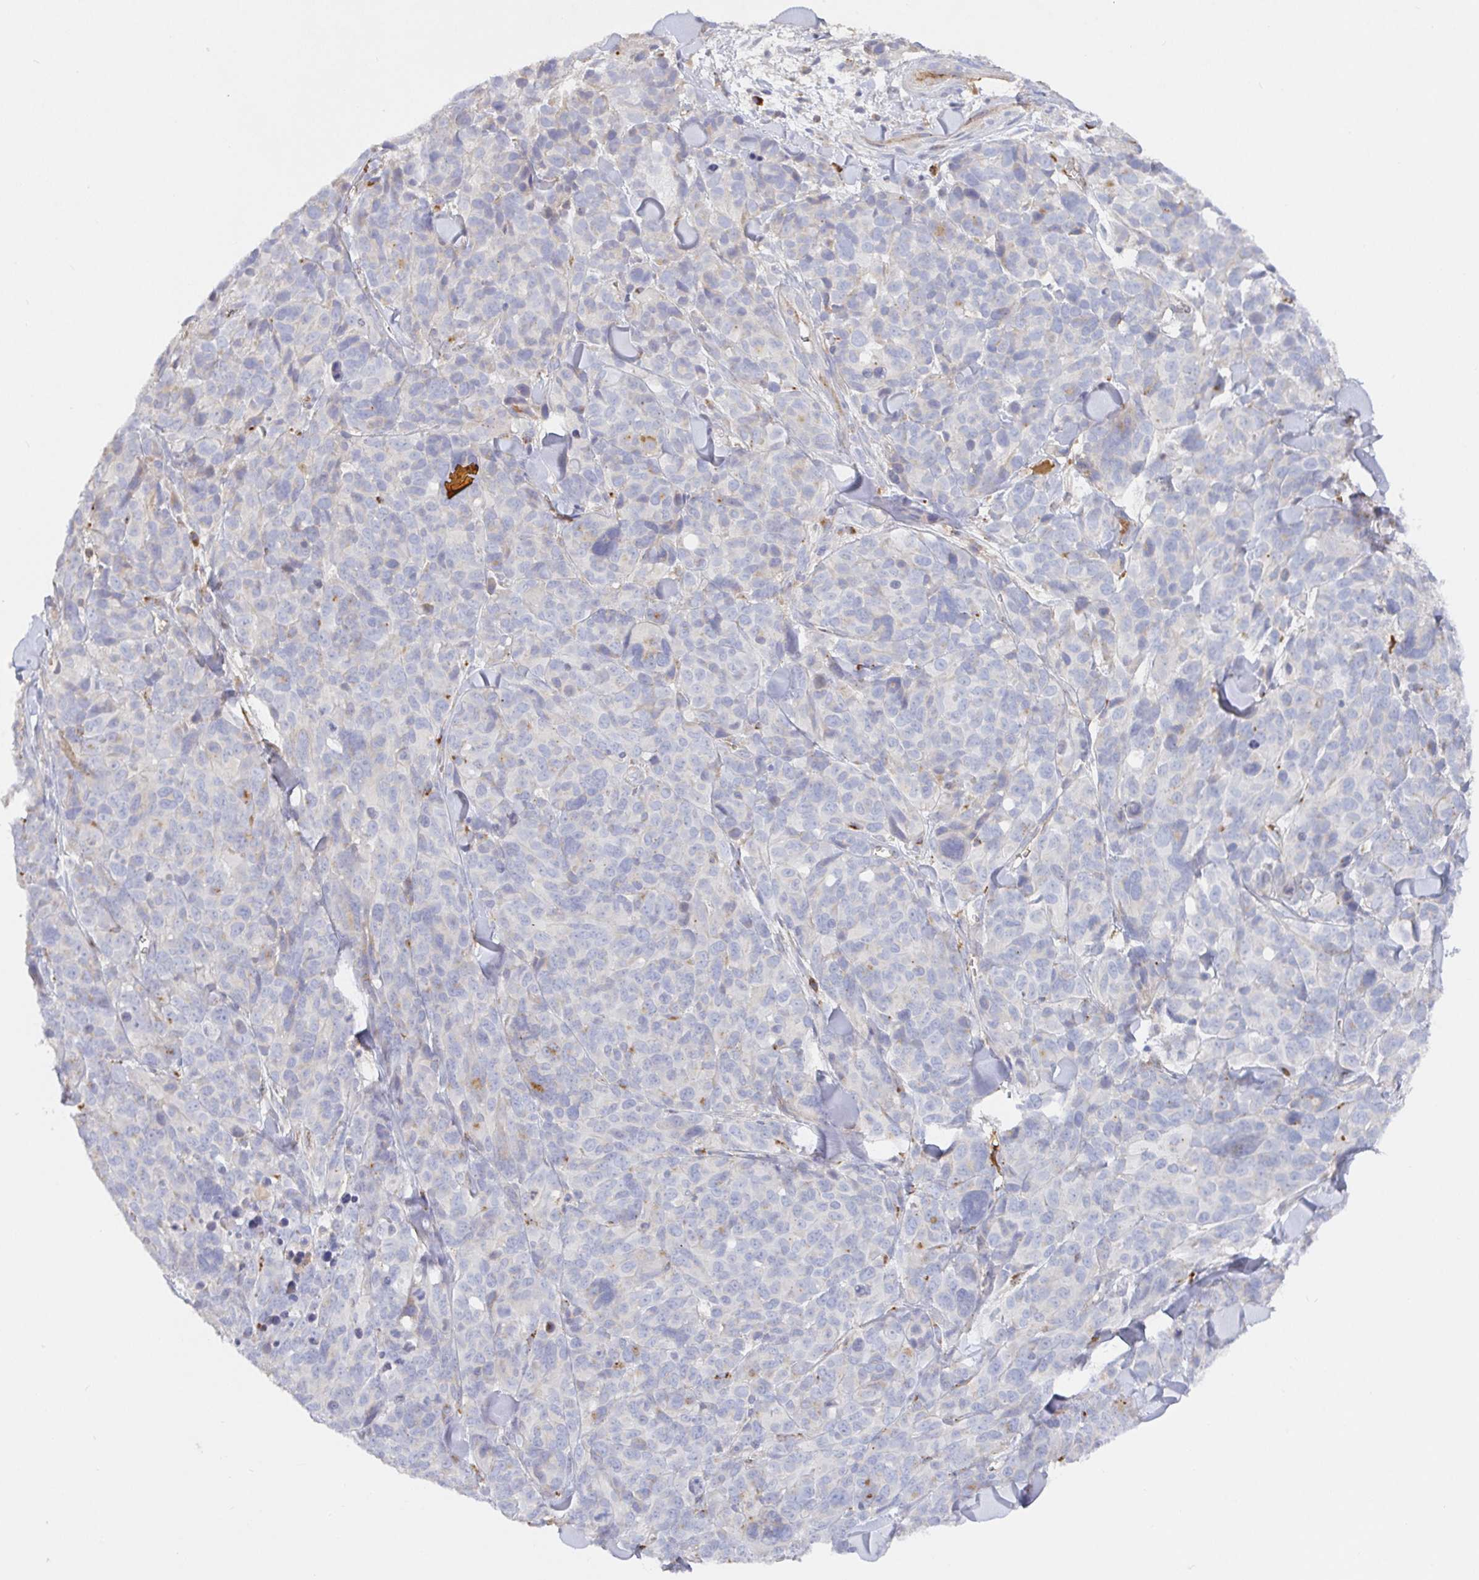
{"staining": {"intensity": "negative", "quantity": "none", "location": "none"}, "tissue": "melanoma", "cell_type": "Tumor cells", "image_type": "cancer", "snomed": [{"axis": "morphology", "description": "Malignant melanoma, NOS"}, {"axis": "topography", "description": "Skin"}], "caption": "Immunohistochemical staining of human malignant melanoma reveals no significant positivity in tumor cells.", "gene": "IRAK2", "patient": {"sex": "male", "age": 51}}